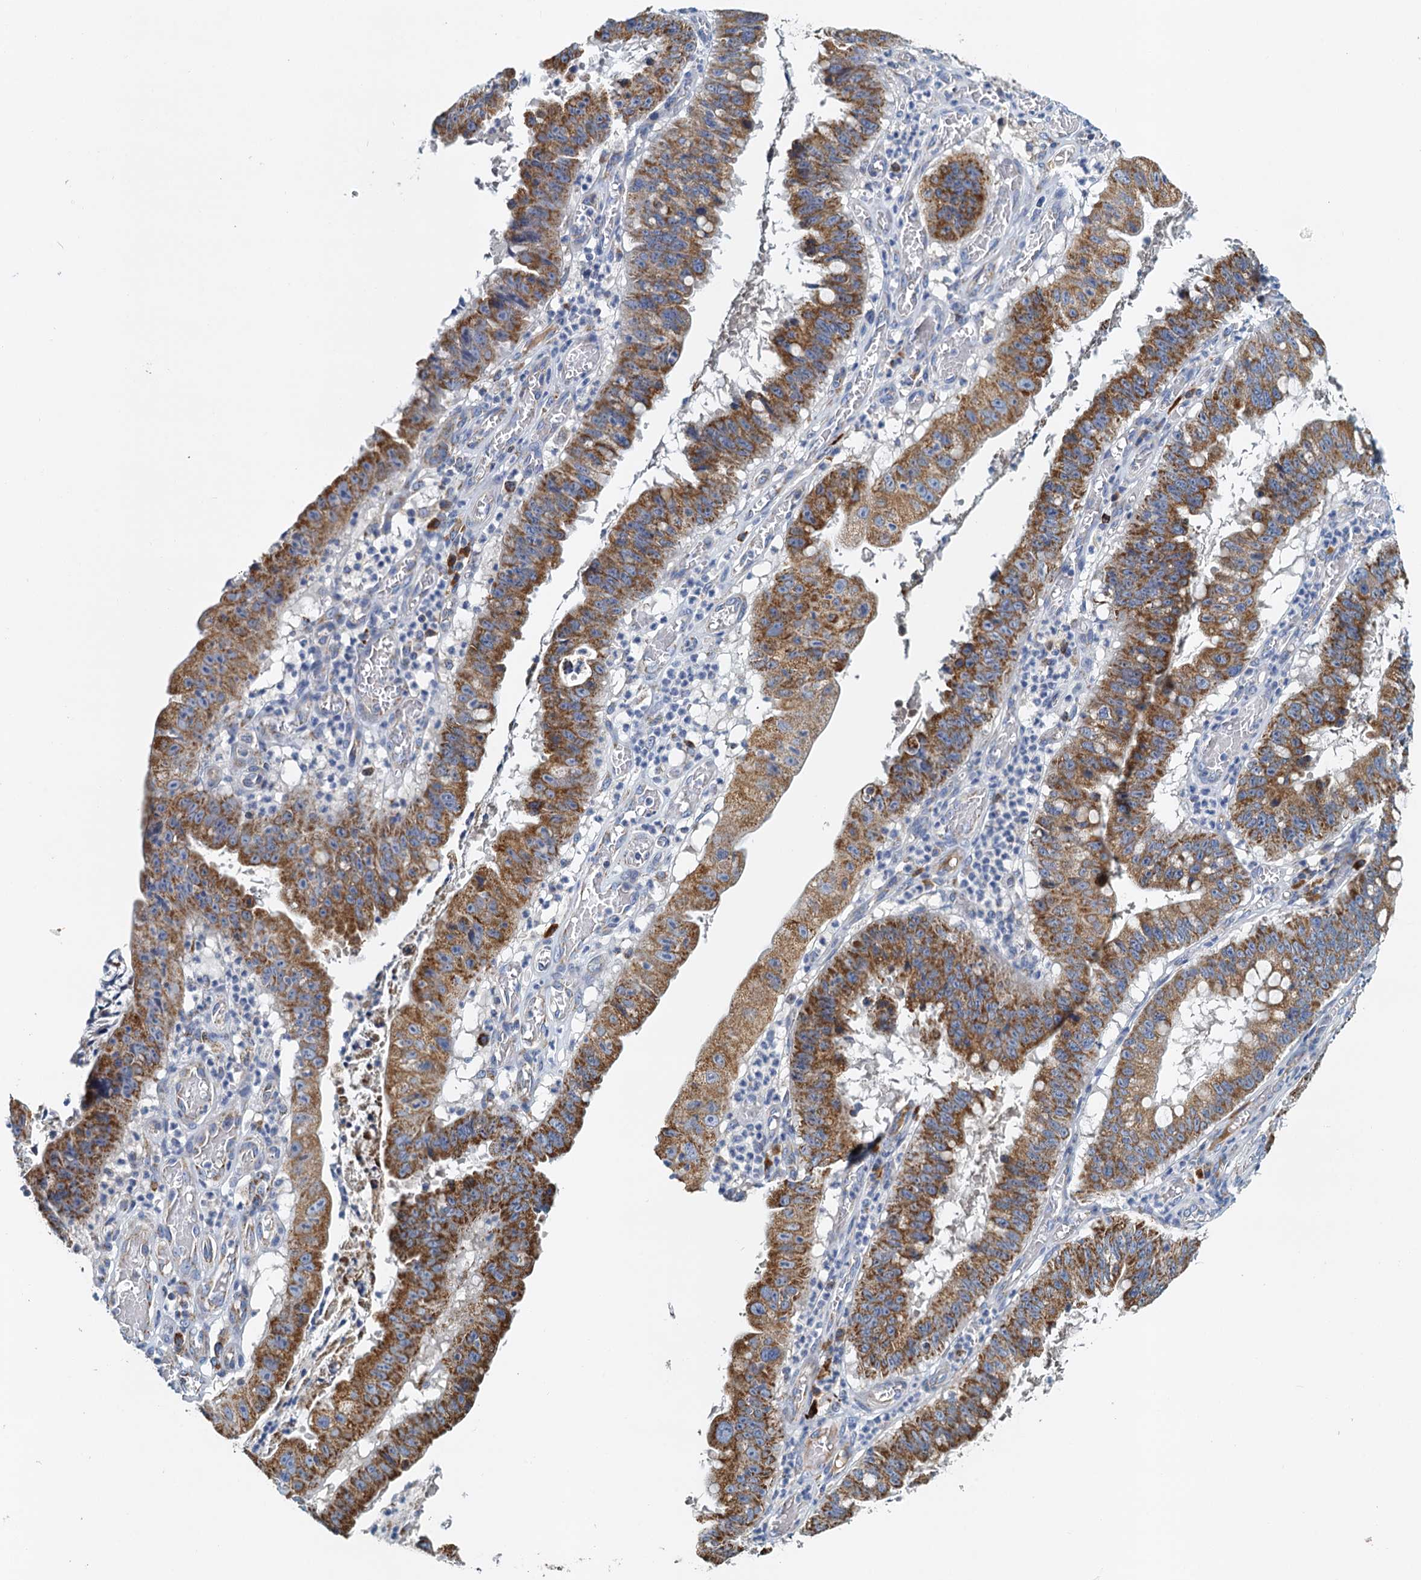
{"staining": {"intensity": "strong", "quantity": ">75%", "location": "cytoplasmic/membranous"}, "tissue": "stomach cancer", "cell_type": "Tumor cells", "image_type": "cancer", "snomed": [{"axis": "morphology", "description": "Adenocarcinoma, NOS"}, {"axis": "topography", "description": "Stomach"}], "caption": "Protein positivity by immunohistochemistry (IHC) exhibits strong cytoplasmic/membranous staining in about >75% of tumor cells in stomach cancer (adenocarcinoma).", "gene": "POC1A", "patient": {"sex": "male", "age": 59}}